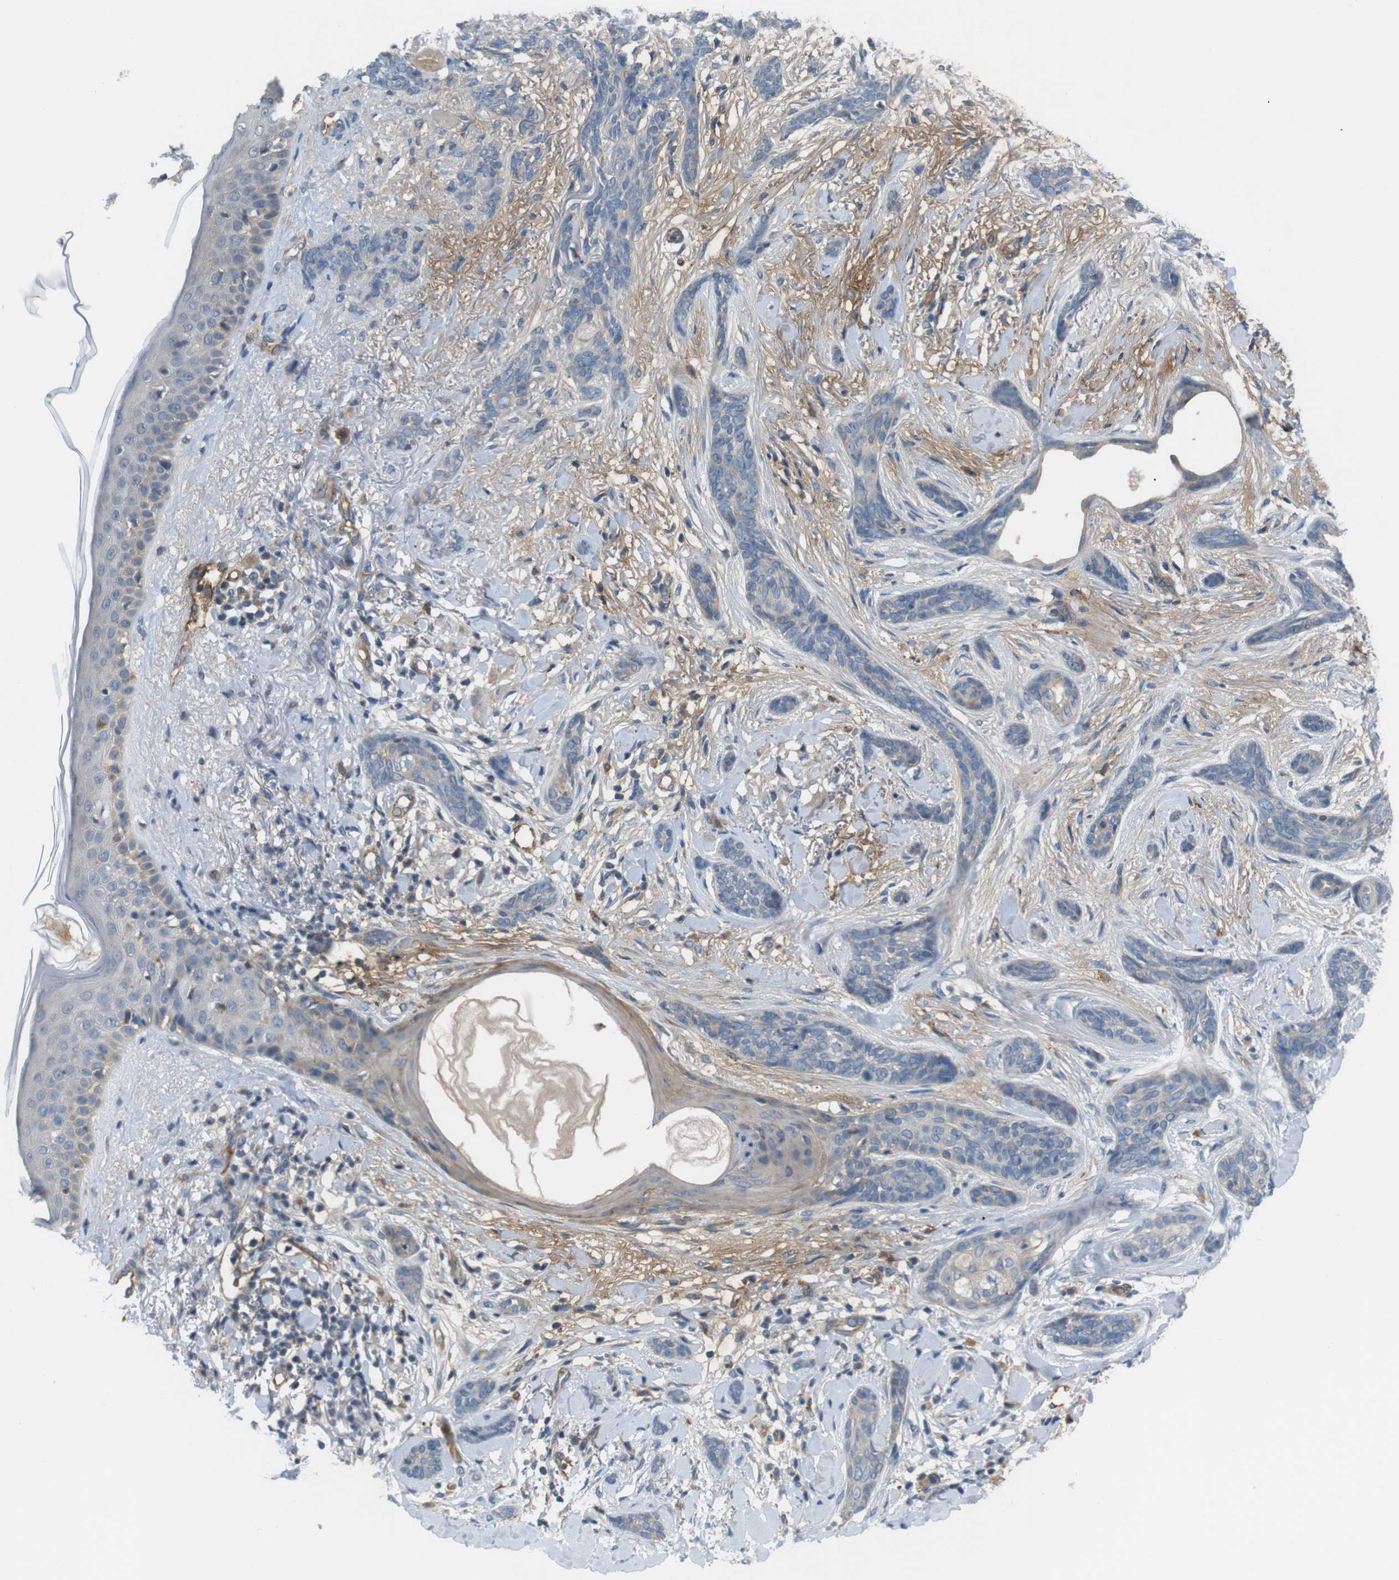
{"staining": {"intensity": "weak", "quantity": "25%-75%", "location": "cytoplasmic/membranous"}, "tissue": "skin cancer", "cell_type": "Tumor cells", "image_type": "cancer", "snomed": [{"axis": "morphology", "description": "Basal cell carcinoma"}, {"axis": "morphology", "description": "Adnexal tumor, benign"}, {"axis": "topography", "description": "Skin"}], "caption": "Immunohistochemical staining of human basal cell carcinoma (skin) demonstrates low levels of weak cytoplasmic/membranous protein positivity in about 25%-75% of tumor cells.", "gene": "BVES", "patient": {"sex": "female", "age": 42}}